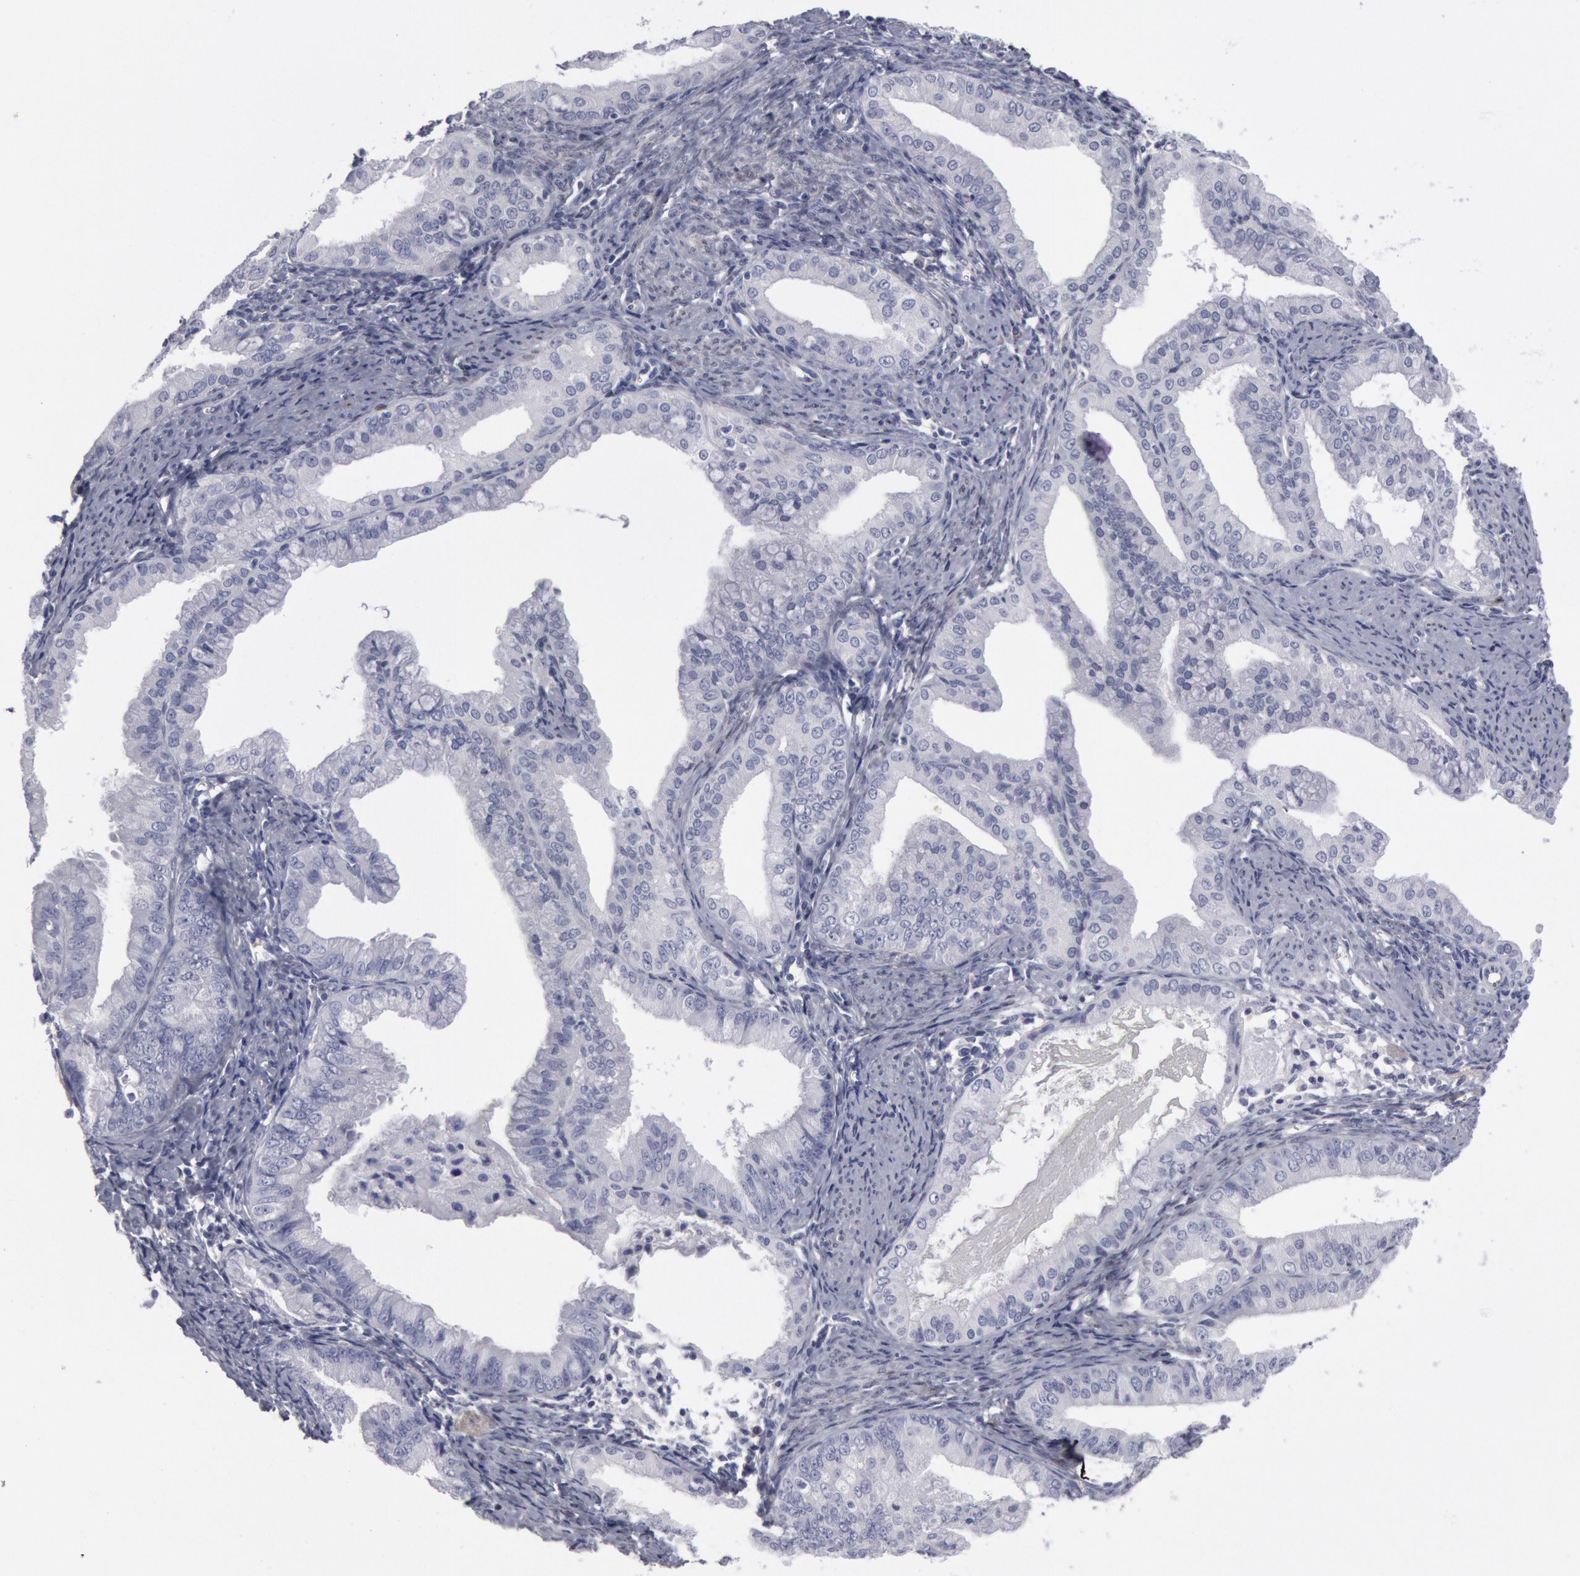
{"staining": {"intensity": "negative", "quantity": "none", "location": "none"}, "tissue": "endometrial cancer", "cell_type": "Tumor cells", "image_type": "cancer", "snomed": [{"axis": "morphology", "description": "Adenocarcinoma, NOS"}, {"axis": "topography", "description": "Endometrium"}], "caption": "This photomicrograph is of endometrial cancer stained with IHC to label a protein in brown with the nuclei are counter-stained blue. There is no staining in tumor cells.", "gene": "FHL1", "patient": {"sex": "female", "age": 76}}